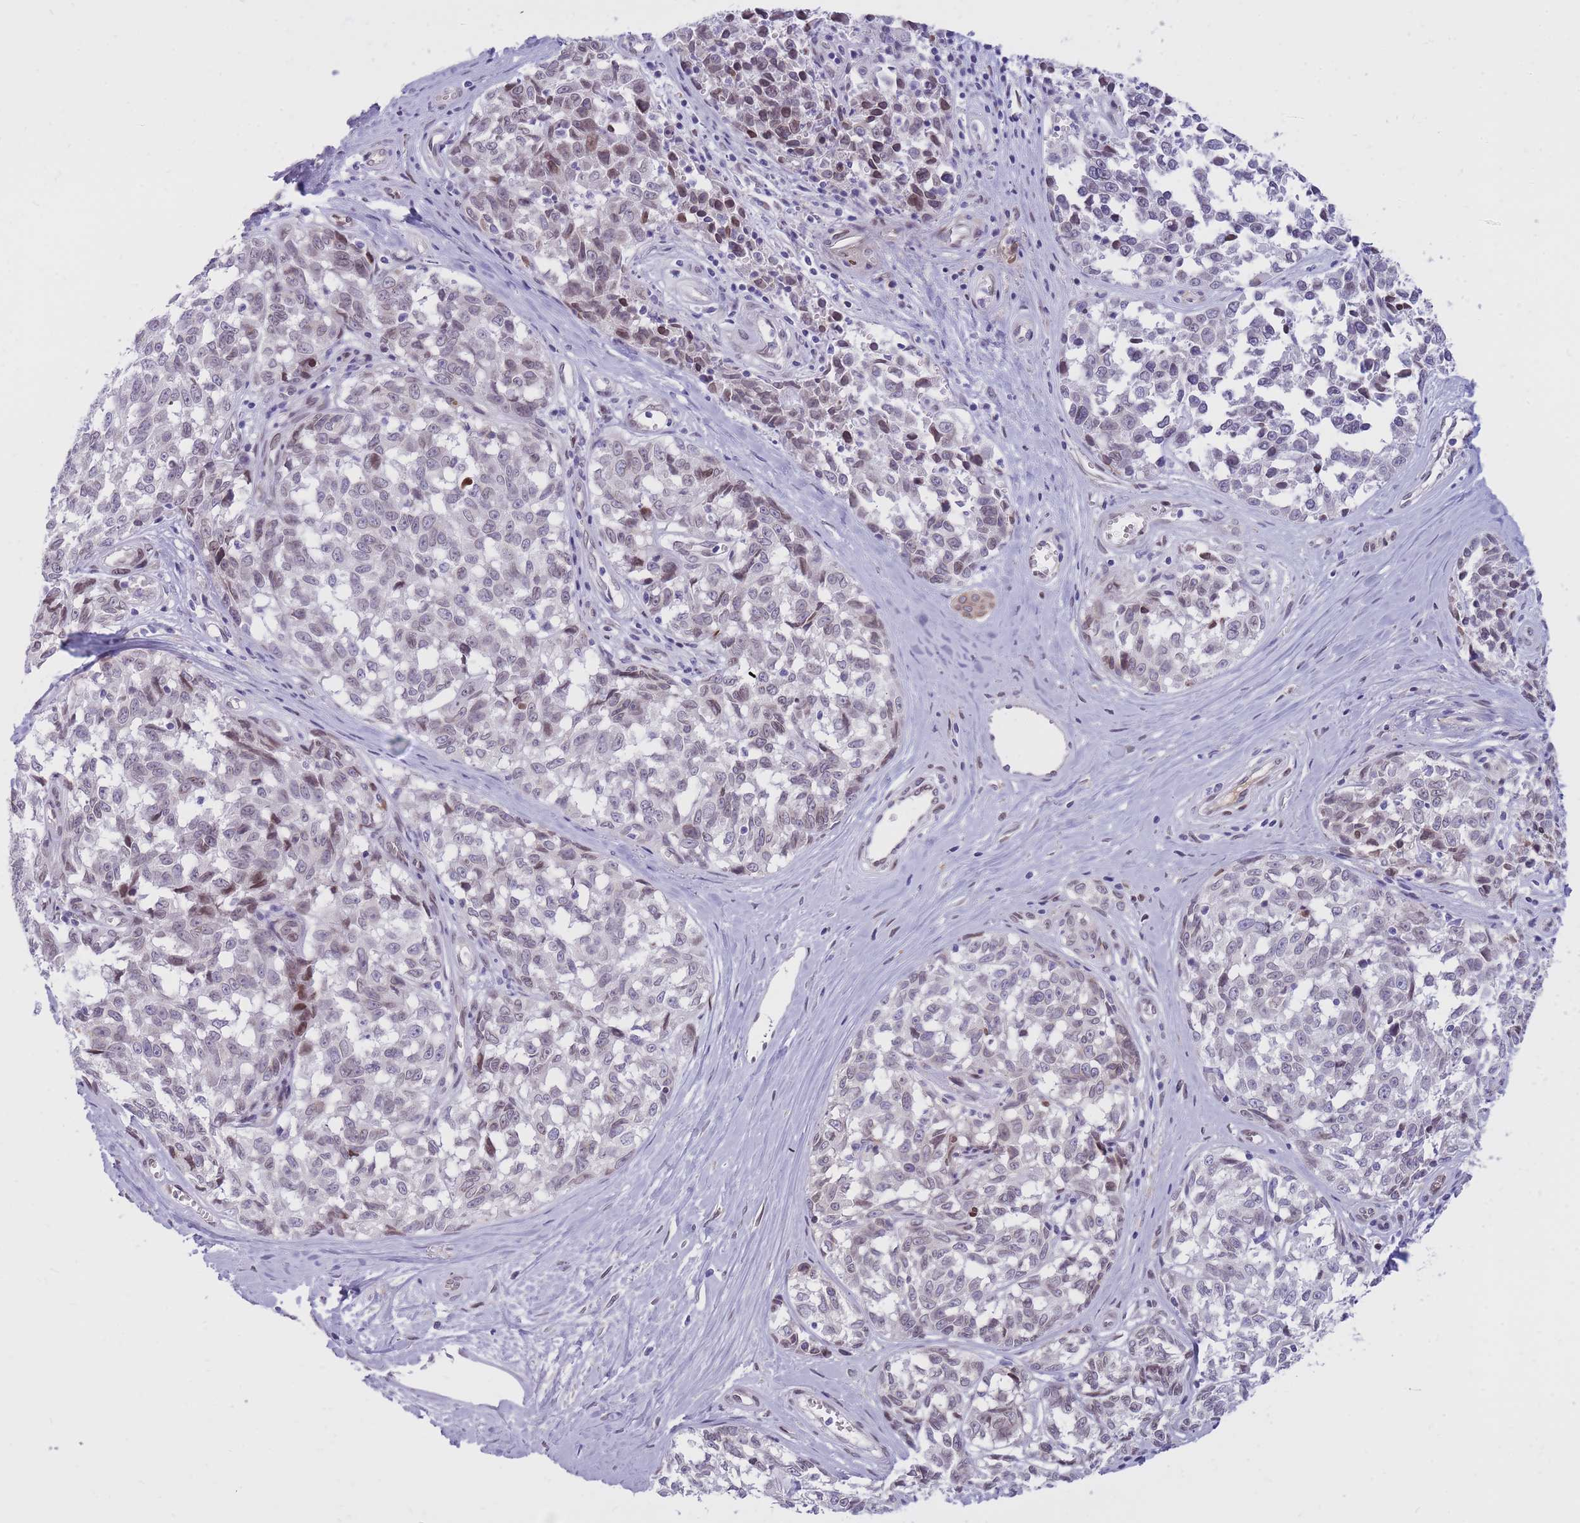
{"staining": {"intensity": "weak", "quantity": "25%-75%", "location": "nuclear"}, "tissue": "melanoma", "cell_type": "Tumor cells", "image_type": "cancer", "snomed": [{"axis": "morphology", "description": "Normal tissue, NOS"}, {"axis": "morphology", "description": "Malignant melanoma, NOS"}, {"axis": "topography", "description": "Skin"}], "caption": "High-magnification brightfield microscopy of malignant melanoma stained with DAB (3,3'-diaminobenzidine) (brown) and counterstained with hematoxylin (blue). tumor cells exhibit weak nuclear expression is seen in approximately25%-75% of cells.", "gene": "HOOK2", "patient": {"sex": "female", "age": 64}}